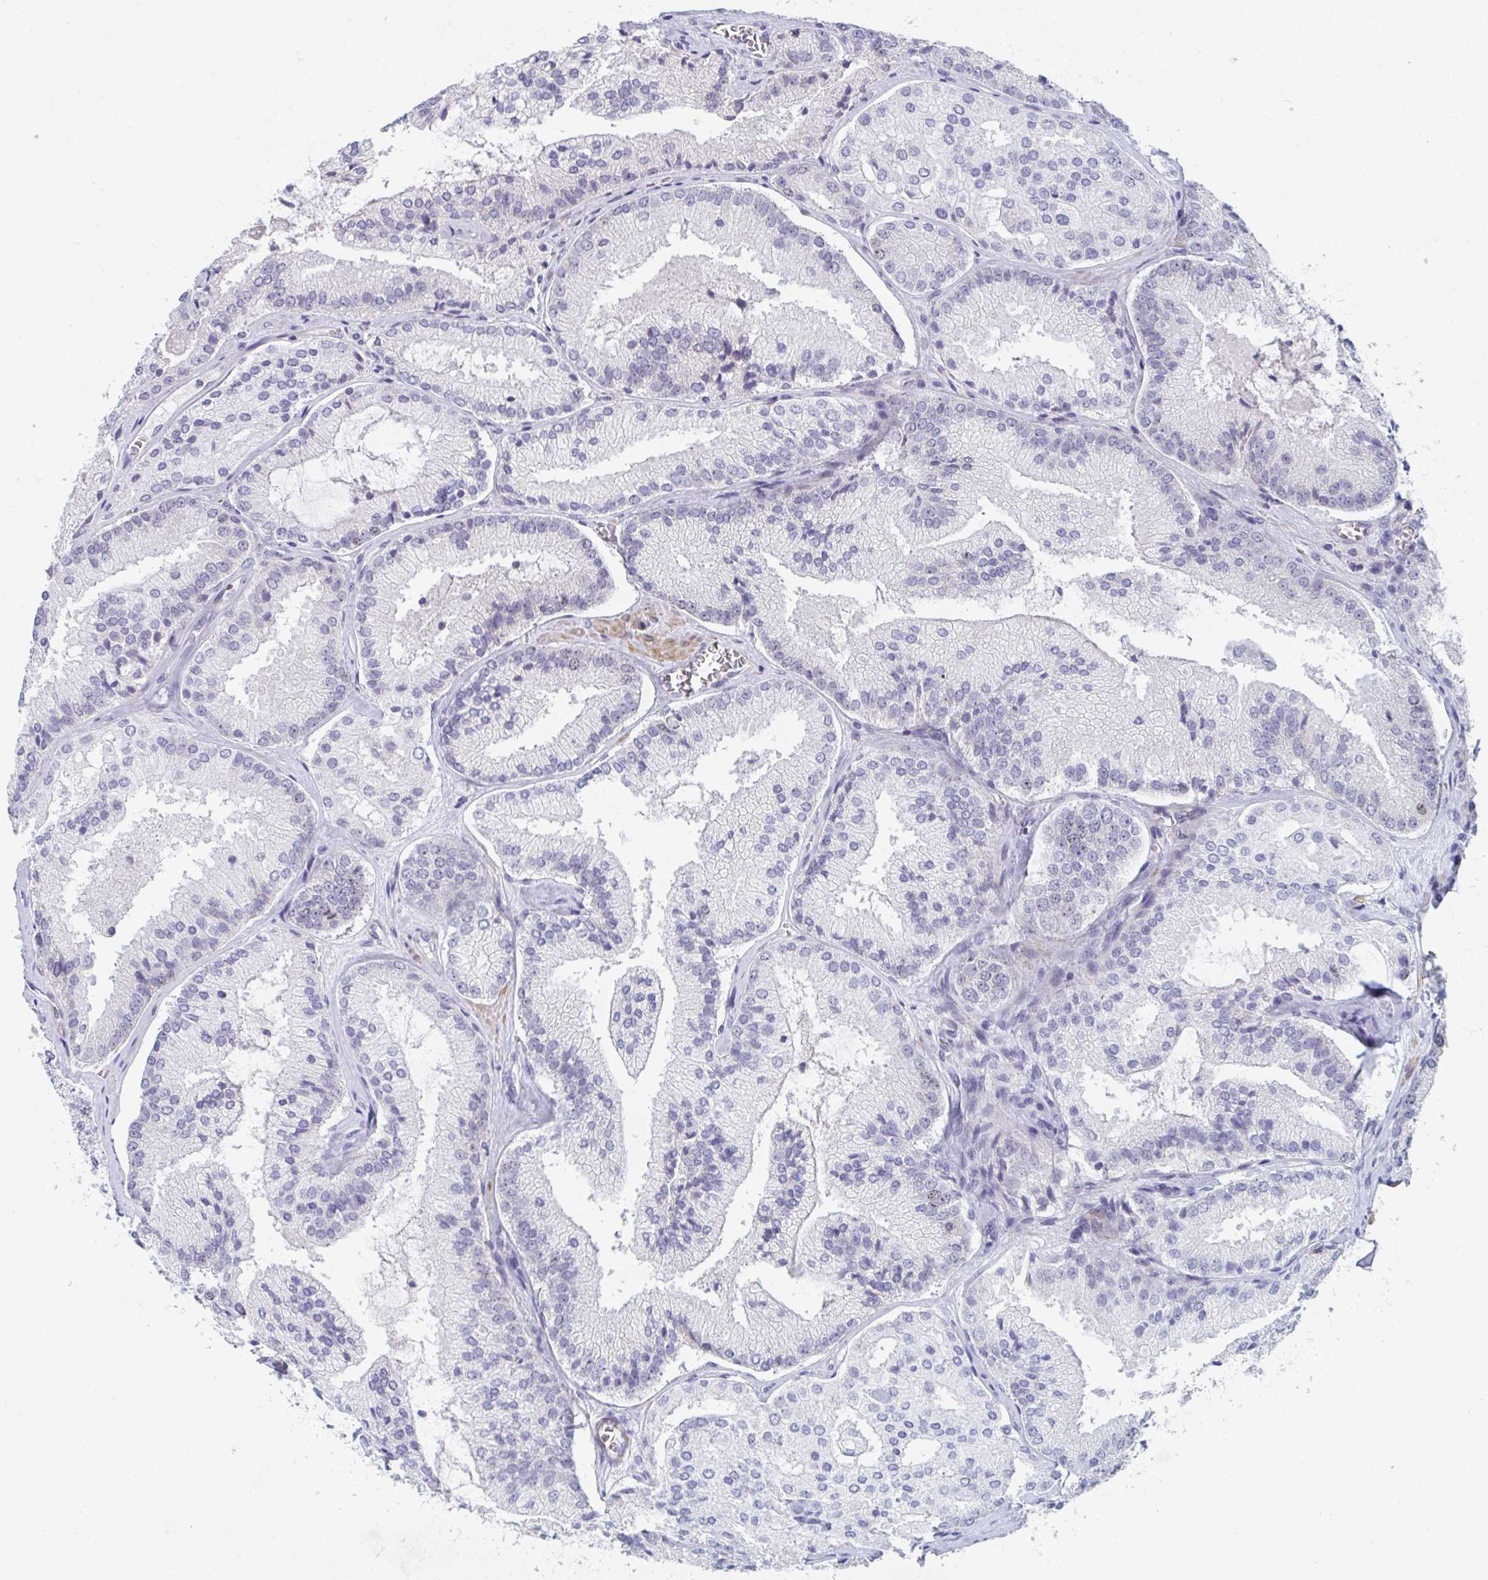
{"staining": {"intensity": "negative", "quantity": "none", "location": "none"}, "tissue": "prostate cancer", "cell_type": "Tumor cells", "image_type": "cancer", "snomed": [{"axis": "morphology", "description": "Adenocarcinoma, High grade"}, {"axis": "topography", "description": "Prostate"}], "caption": "Prostate cancer (adenocarcinoma (high-grade)) was stained to show a protein in brown. There is no significant positivity in tumor cells.", "gene": "CENPT", "patient": {"sex": "male", "age": 73}}